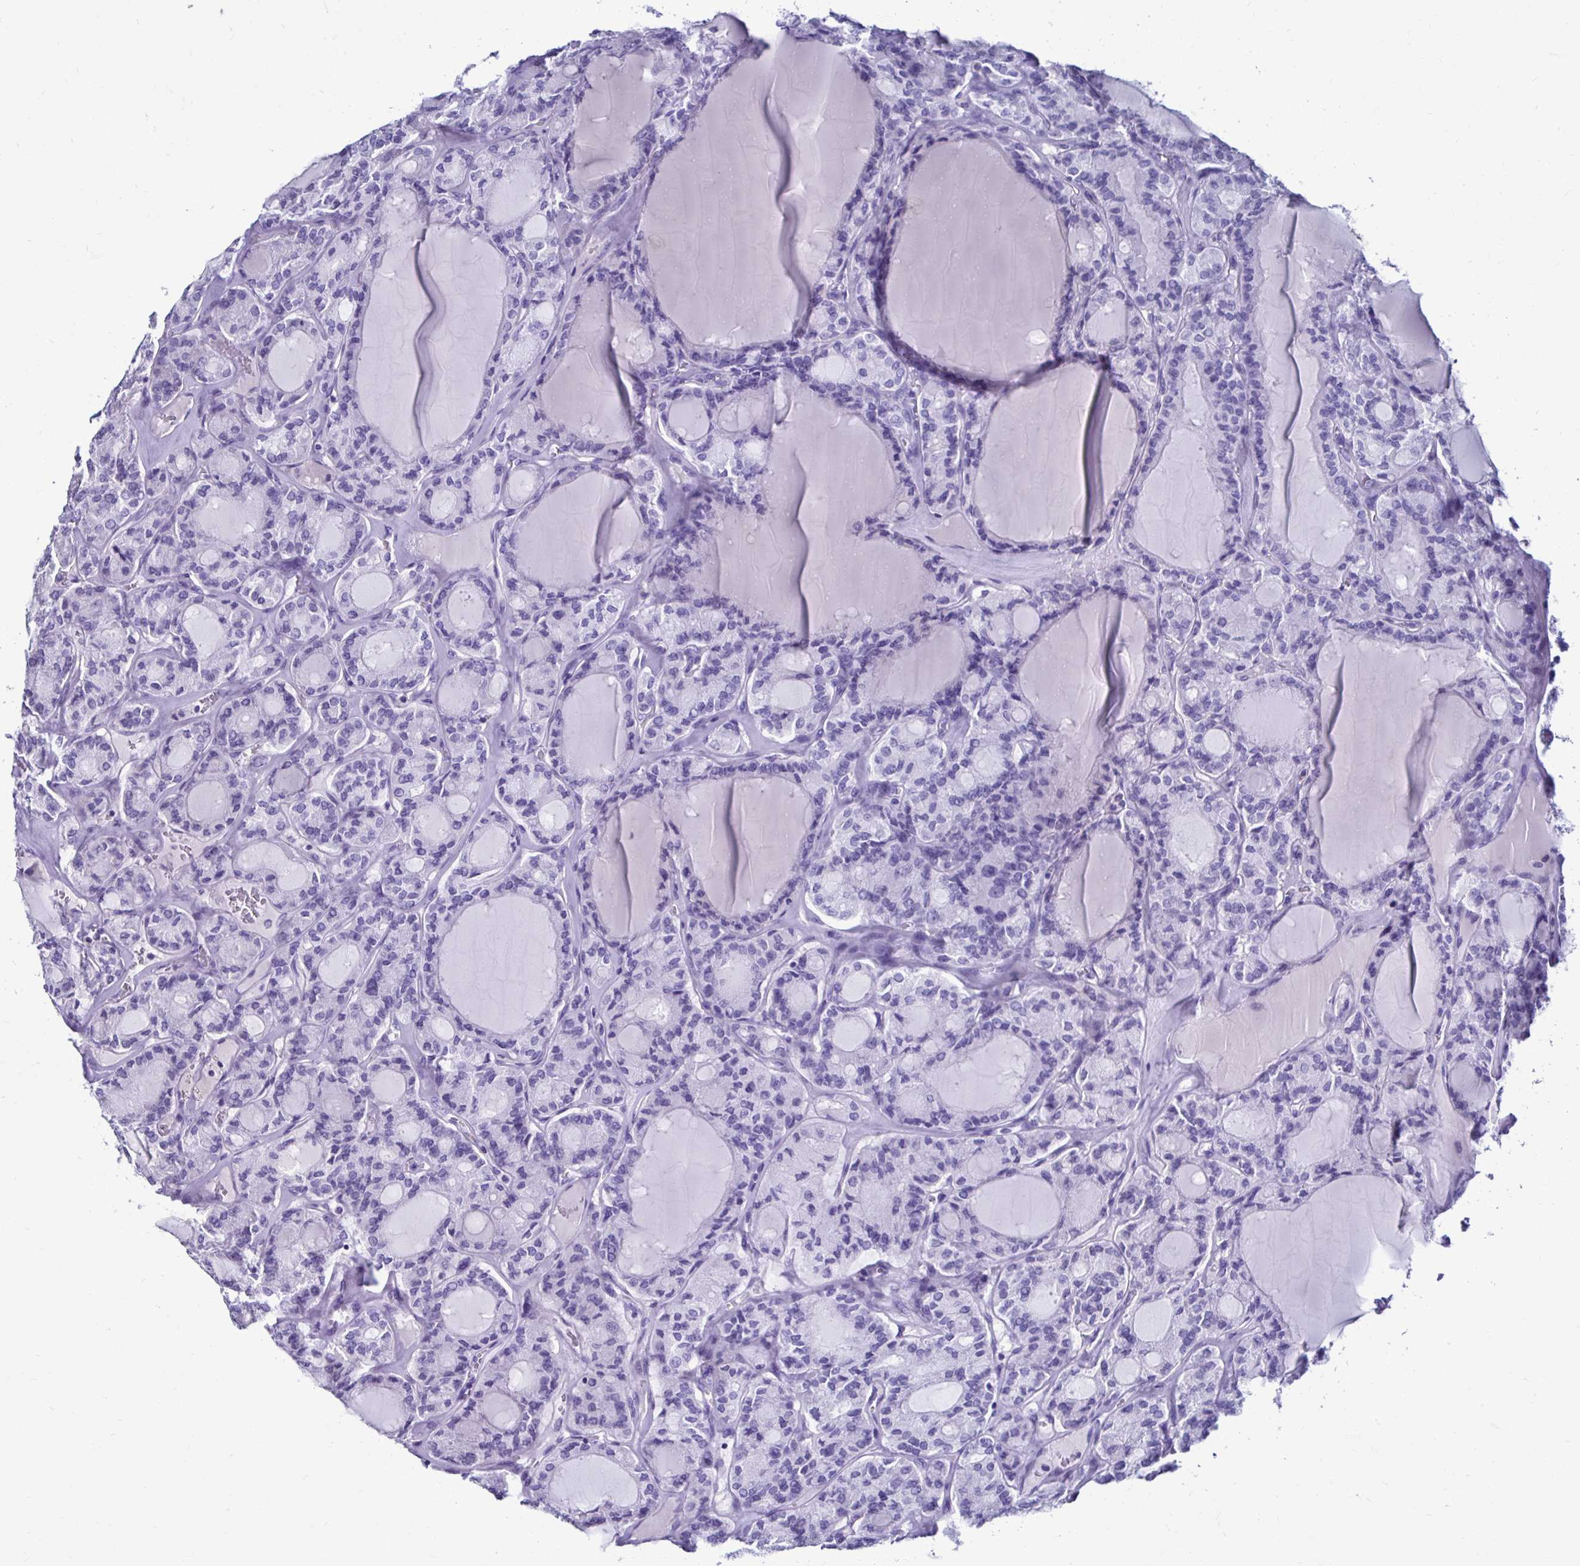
{"staining": {"intensity": "negative", "quantity": "none", "location": "none"}, "tissue": "thyroid cancer", "cell_type": "Tumor cells", "image_type": "cancer", "snomed": [{"axis": "morphology", "description": "Papillary adenocarcinoma, NOS"}, {"axis": "topography", "description": "Thyroid gland"}], "caption": "Immunohistochemistry (IHC) of papillary adenocarcinoma (thyroid) reveals no staining in tumor cells. (IHC, brightfield microscopy, high magnification).", "gene": "CST5", "patient": {"sex": "male", "age": 87}}